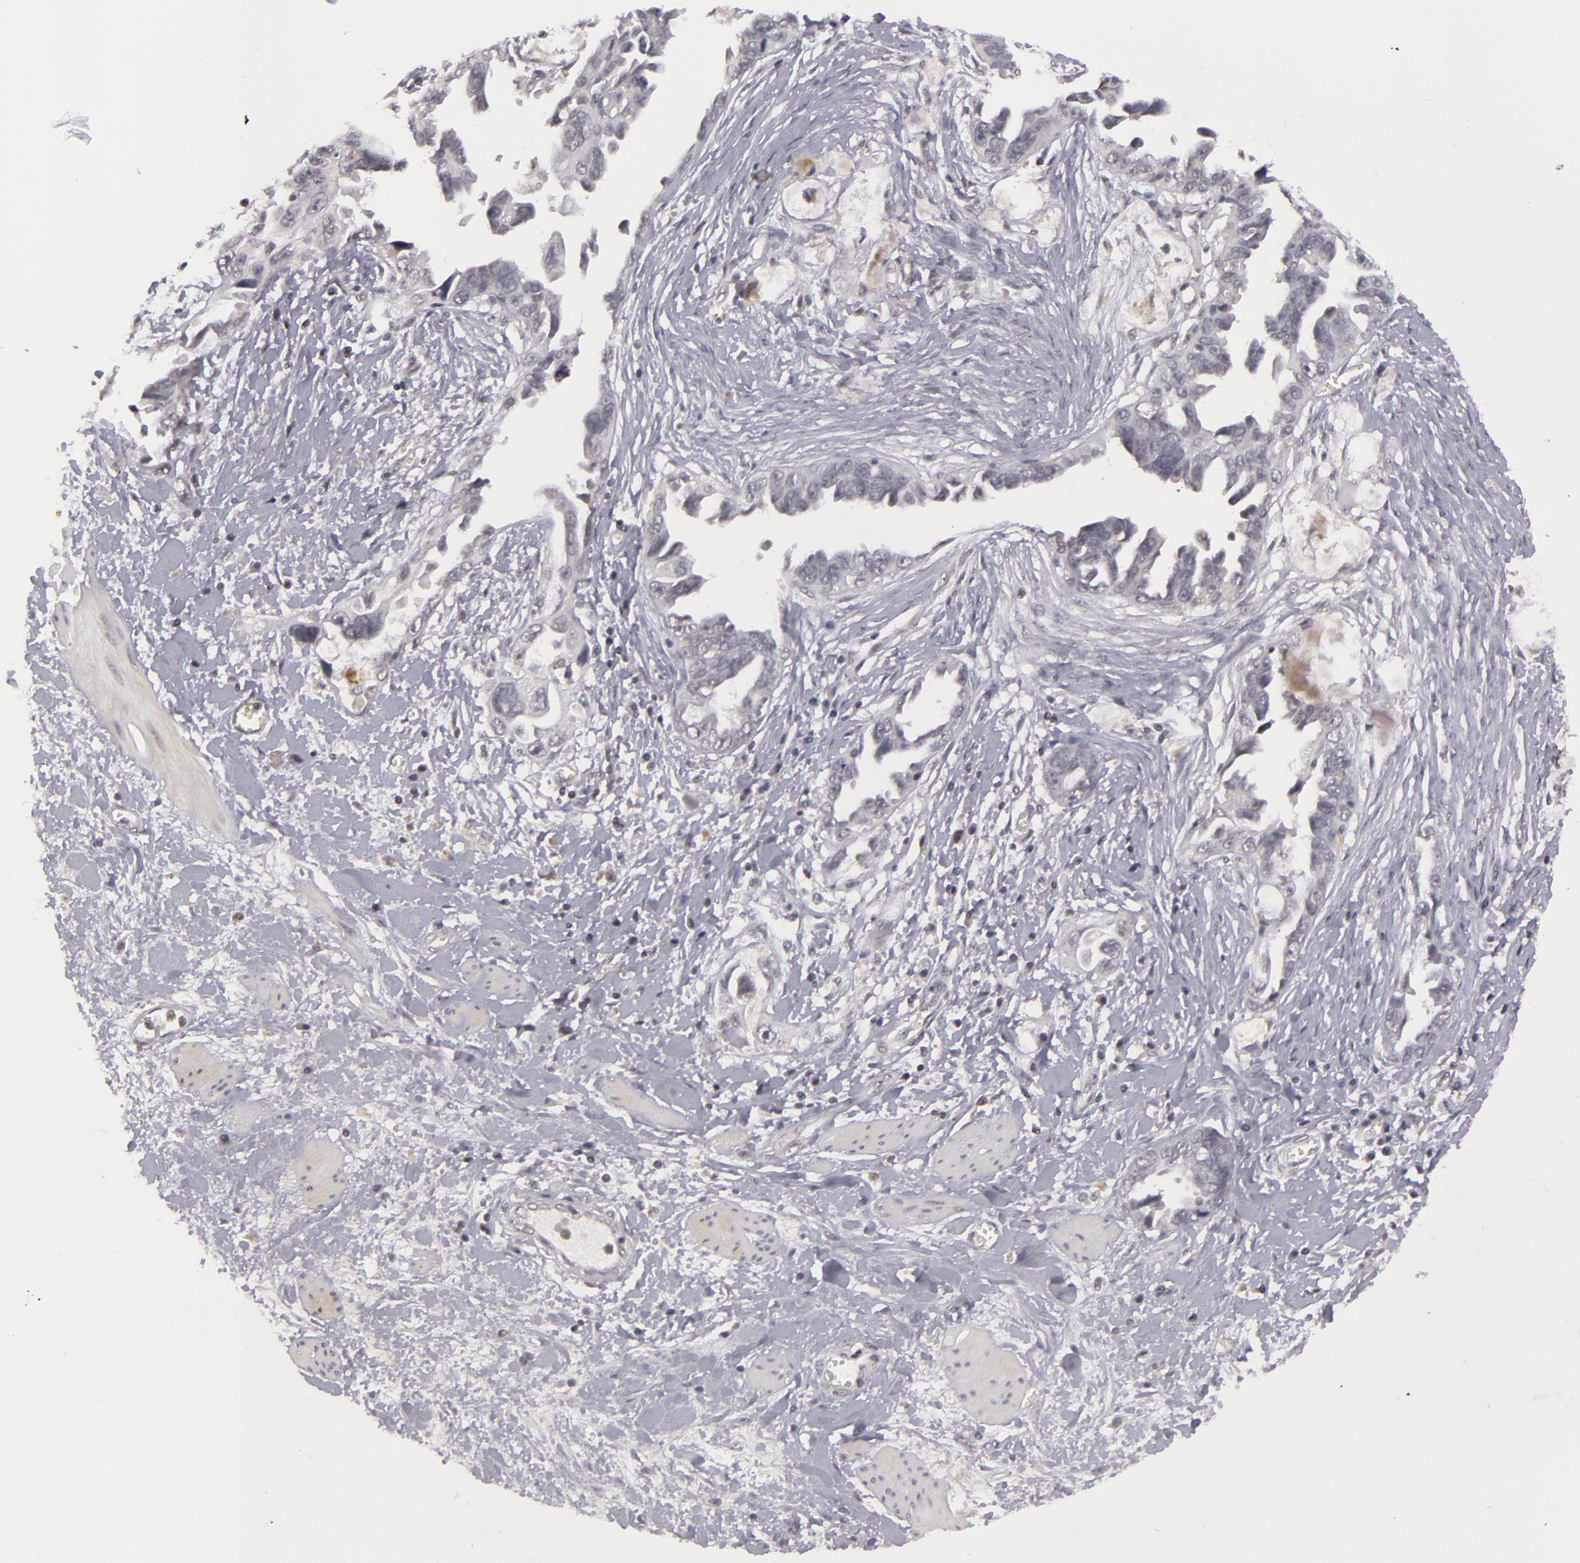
{"staining": {"intensity": "negative", "quantity": "none", "location": "none"}, "tissue": "ovarian cancer", "cell_type": "Tumor cells", "image_type": "cancer", "snomed": [{"axis": "morphology", "description": "Cystadenocarcinoma, serous, NOS"}, {"axis": "topography", "description": "Ovary"}], "caption": "The immunohistochemistry (IHC) image has no significant expression in tumor cells of ovarian serous cystadenocarcinoma tissue.", "gene": "RRP7A", "patient": {"sex": "female", "age": 63}}